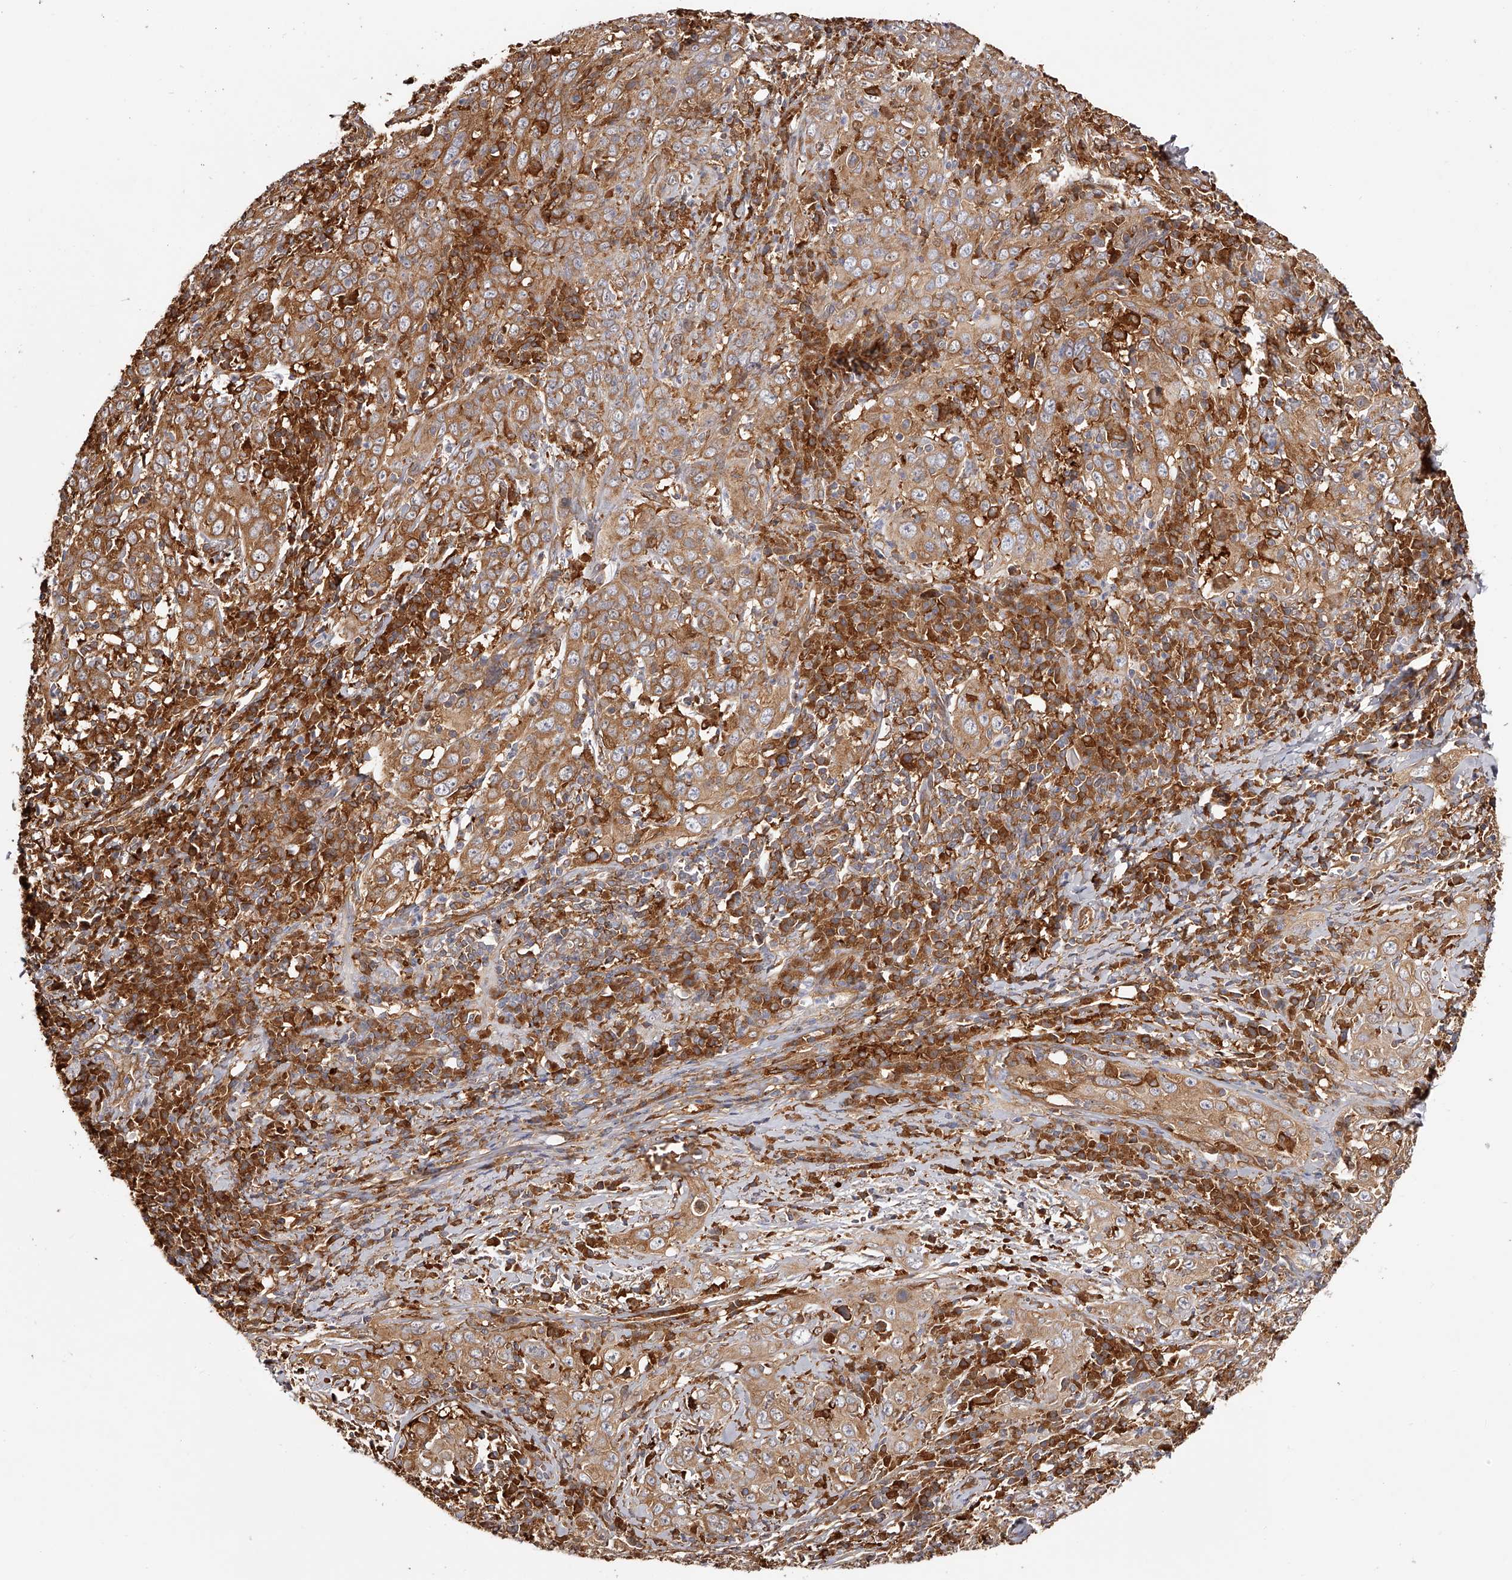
{"staining": {"intensity": "moderate", "quantity": ">75%", "location": "cytoplasmic/membranous"}, "tissue": "cervical cancer", "cell_type": "Tumor cells", "image_type": "cancer", "snomed": [{"axis": "morphology", "description": "Squamous cell carcinoma, NOS"}, {"axis": "topography", "description": "Cervix"}], "caption": "Cervical cancer tissue exhibits moderate cytoplasmic/membranous expression in about >75% of tumor cells", "gene": "LAP3", "patient": {"sex": "female", "age": 46}}